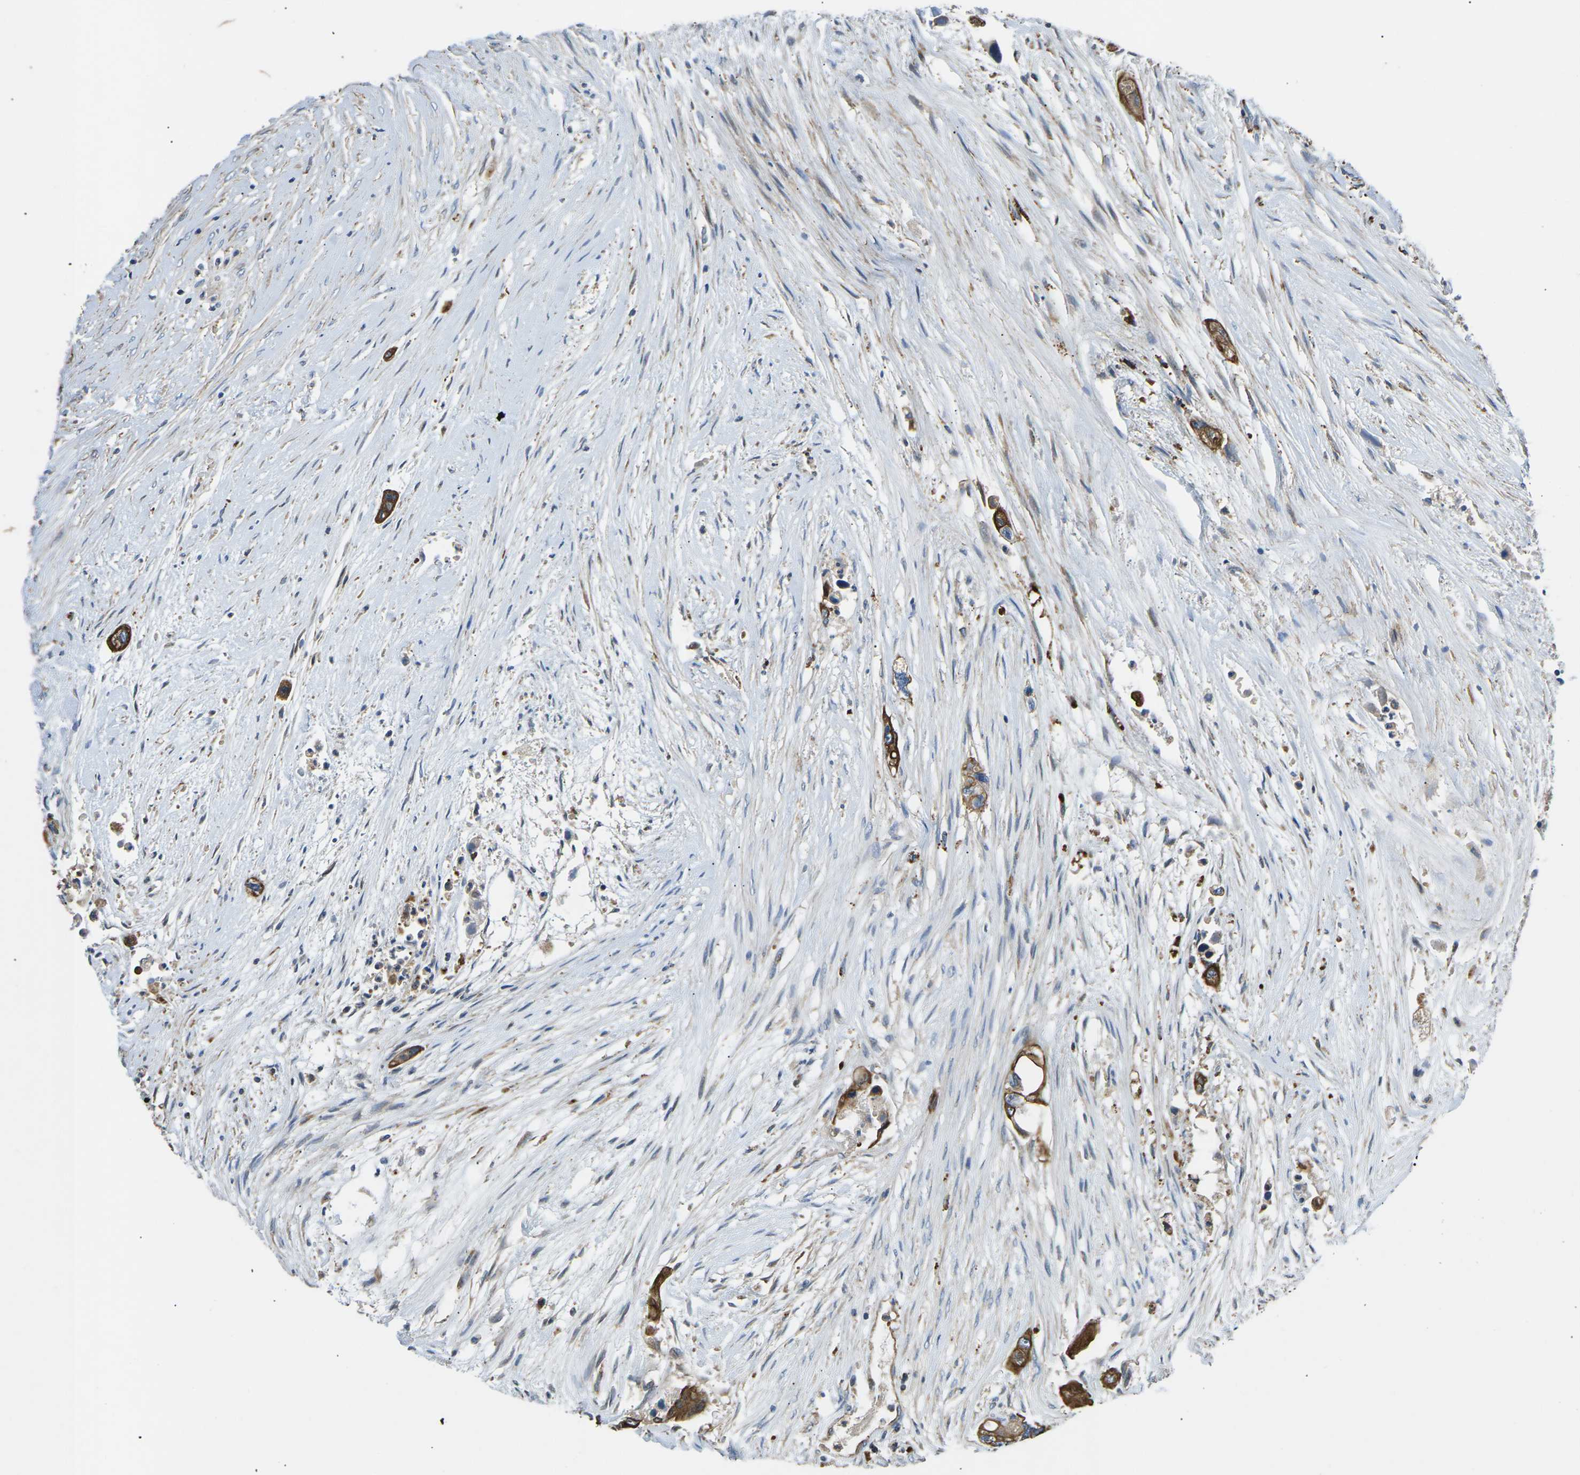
{"staining": {"intensity": "strong", "quantity": ">75%", "location": "cytoplasmic/membranous"}, "tissue": "colorectal cancer", "cell_type": "Tumor cells", "image_type": "cancer", "snomed": [{"axis": "morphology", "description": "Adenocarcinoma, NOS"}, {"axis": "topography", "description": "Colon"}], "caption": "Colorectal adenocarcinoma stained with a brown dye demonstrates strong cytoplasmic/membranous positive expression in approximately >75% of tumor cells.", "gene": "KCNJ15", "patient": {"sex": "female", "age": 57}}